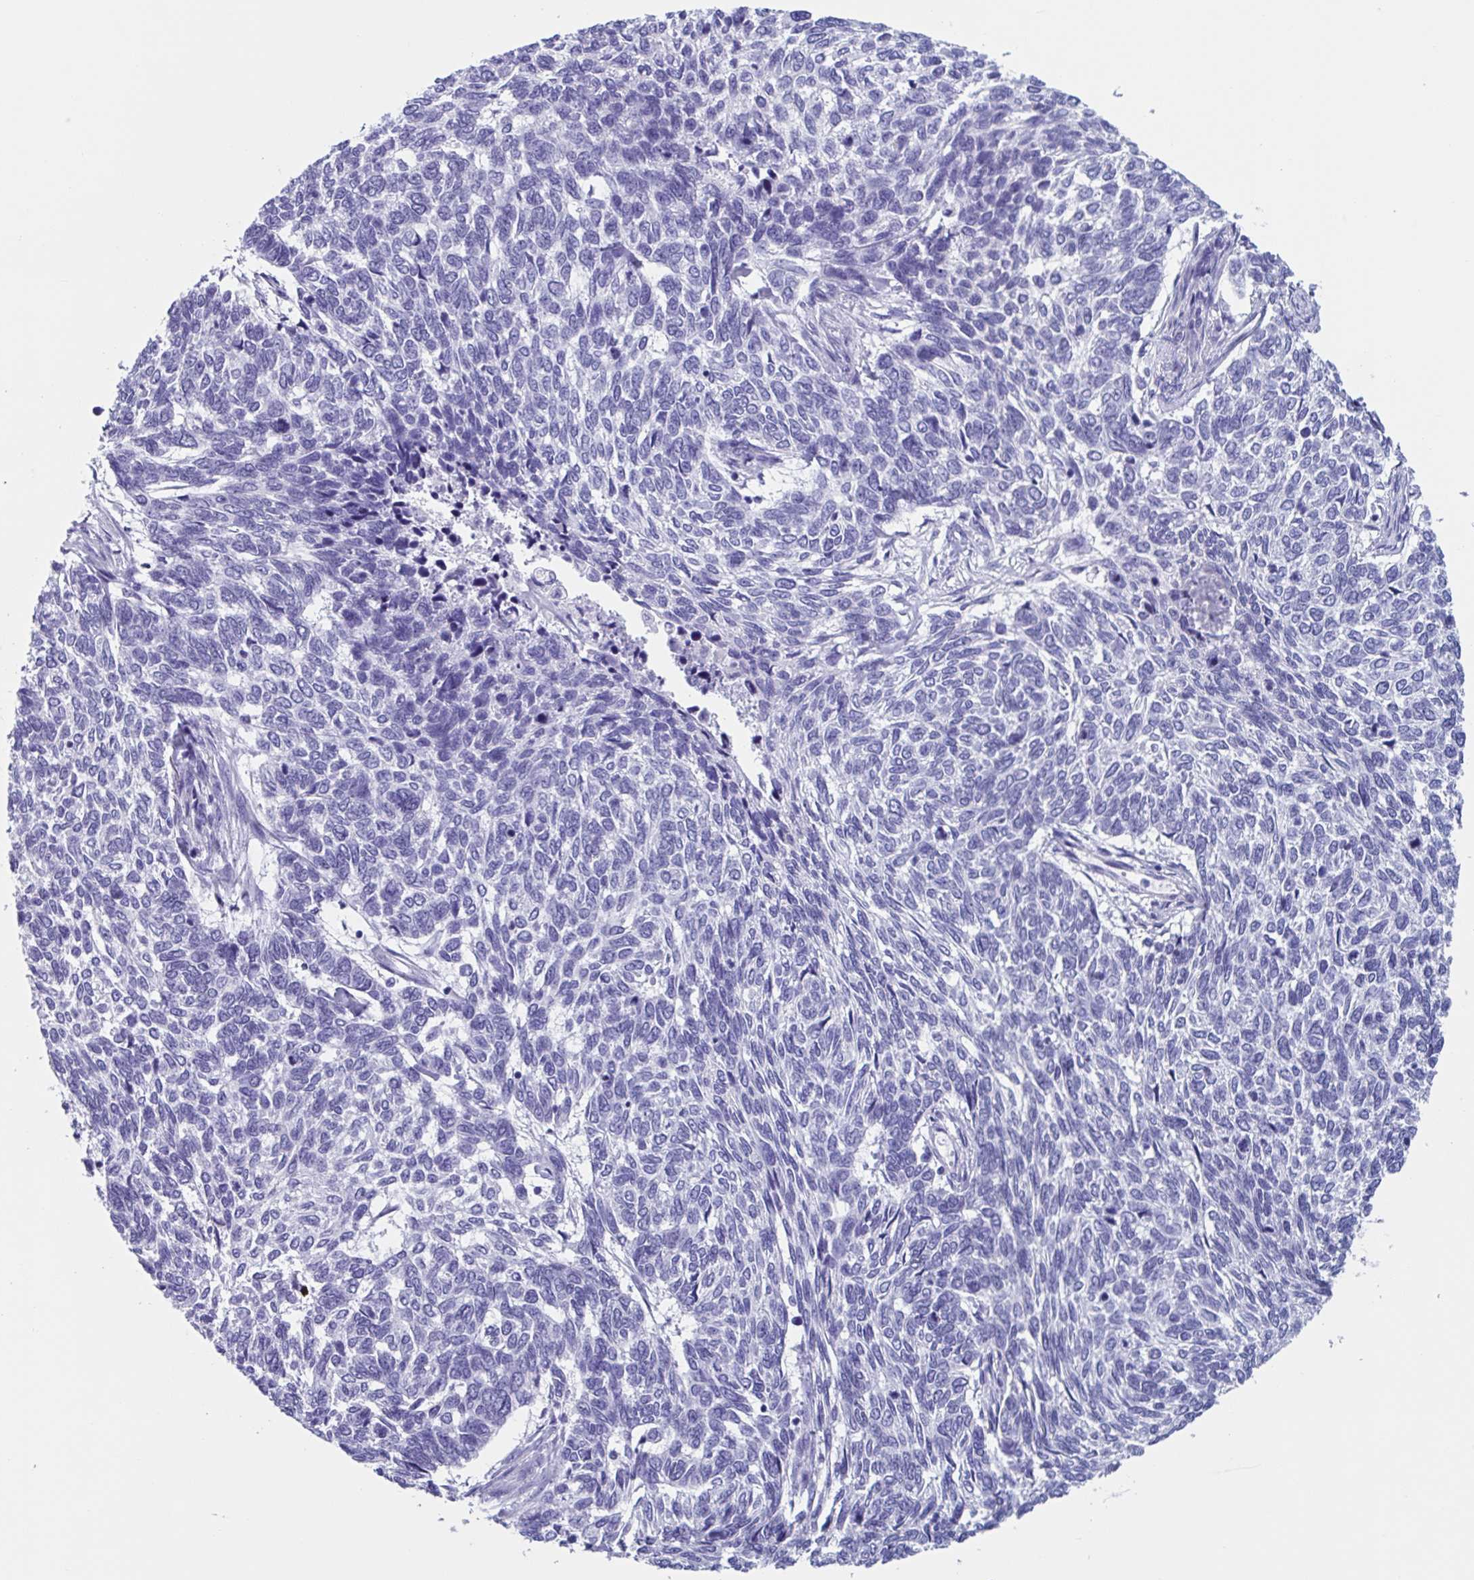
{"staining": {"intensity": "negative", "quantity": "none", "location": "none"}, "tissue": "skin cancer", "cell_type": "Tumor cells", "image_type": "cancer", "snomed": [{"axis": "morphology", "description": "Basal cell carcinoma"}, {"axis": "topography", "description": "Skin"}], "caption": "Human skin cancer (basal cell carcinoma) stained for a protein using IHC demonstrates no staining in tumor cells.", "gene": "USP35", "patient": {"sex": "female", "age": 65}}